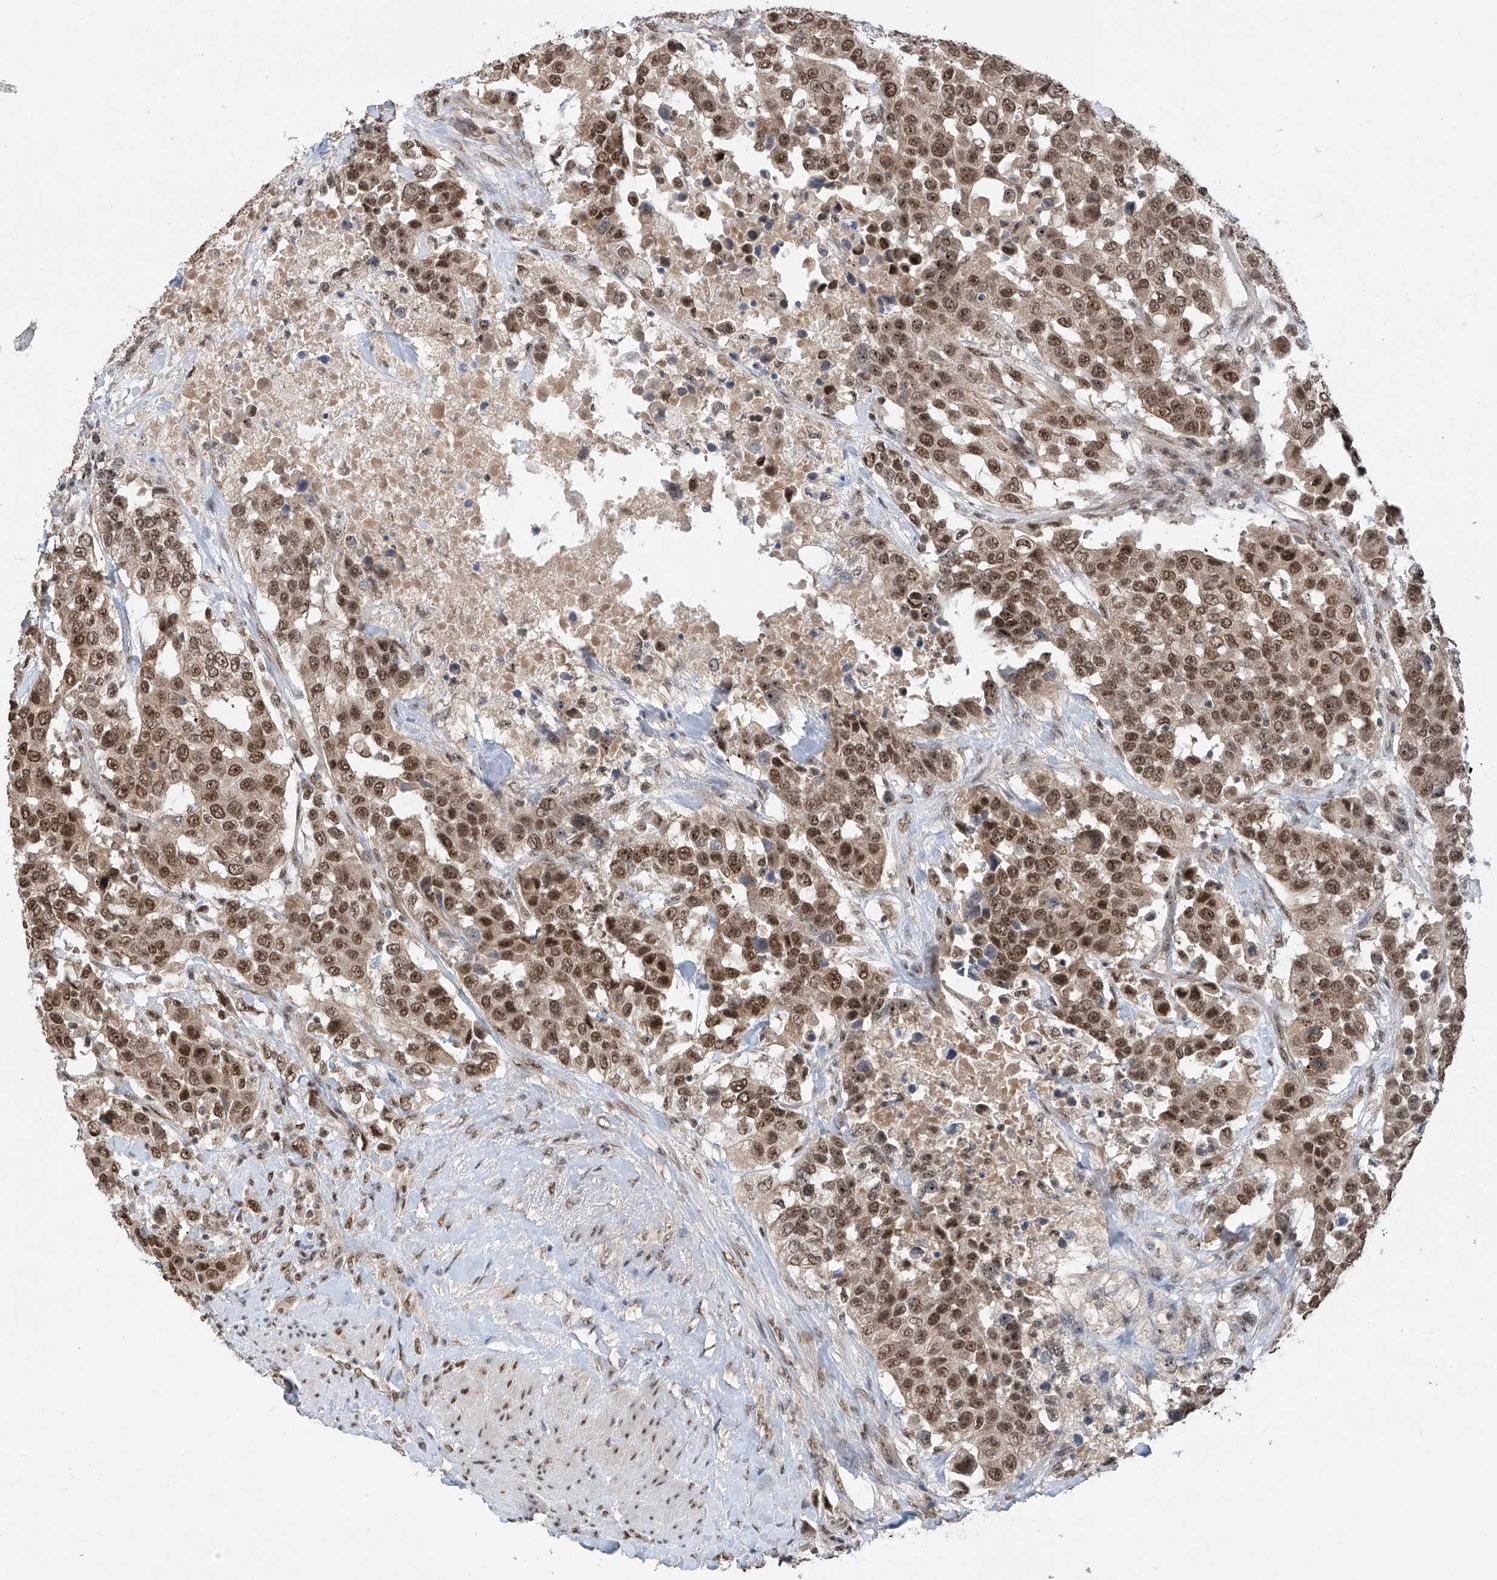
{"staining": {"intensity": "moderate", "quantity": ">75%", "location": "nuclear"}, "tissue": "urothelial cancer", "cell_type": "Tumor cells", "image_type": "cancer", "snomed": [{"axis": "morphology", "description": "Urothelial carcinoma, High grade"}, {"axis": "topography", "description": "Urinary bladder"}], "caption": "A high-resolution micrograph shows immunohistochemistry (IHC) staining of urothelial cancer, which shows moderate nuclear positivity in approximately >75% of tumor cells. The staining was performed using DAB, with brown indicating positive protein expression. Nuclei are stained blue with hematoxylin.", "gene": "RPAIN", "patient": {"sex": "female", "age": 80}}